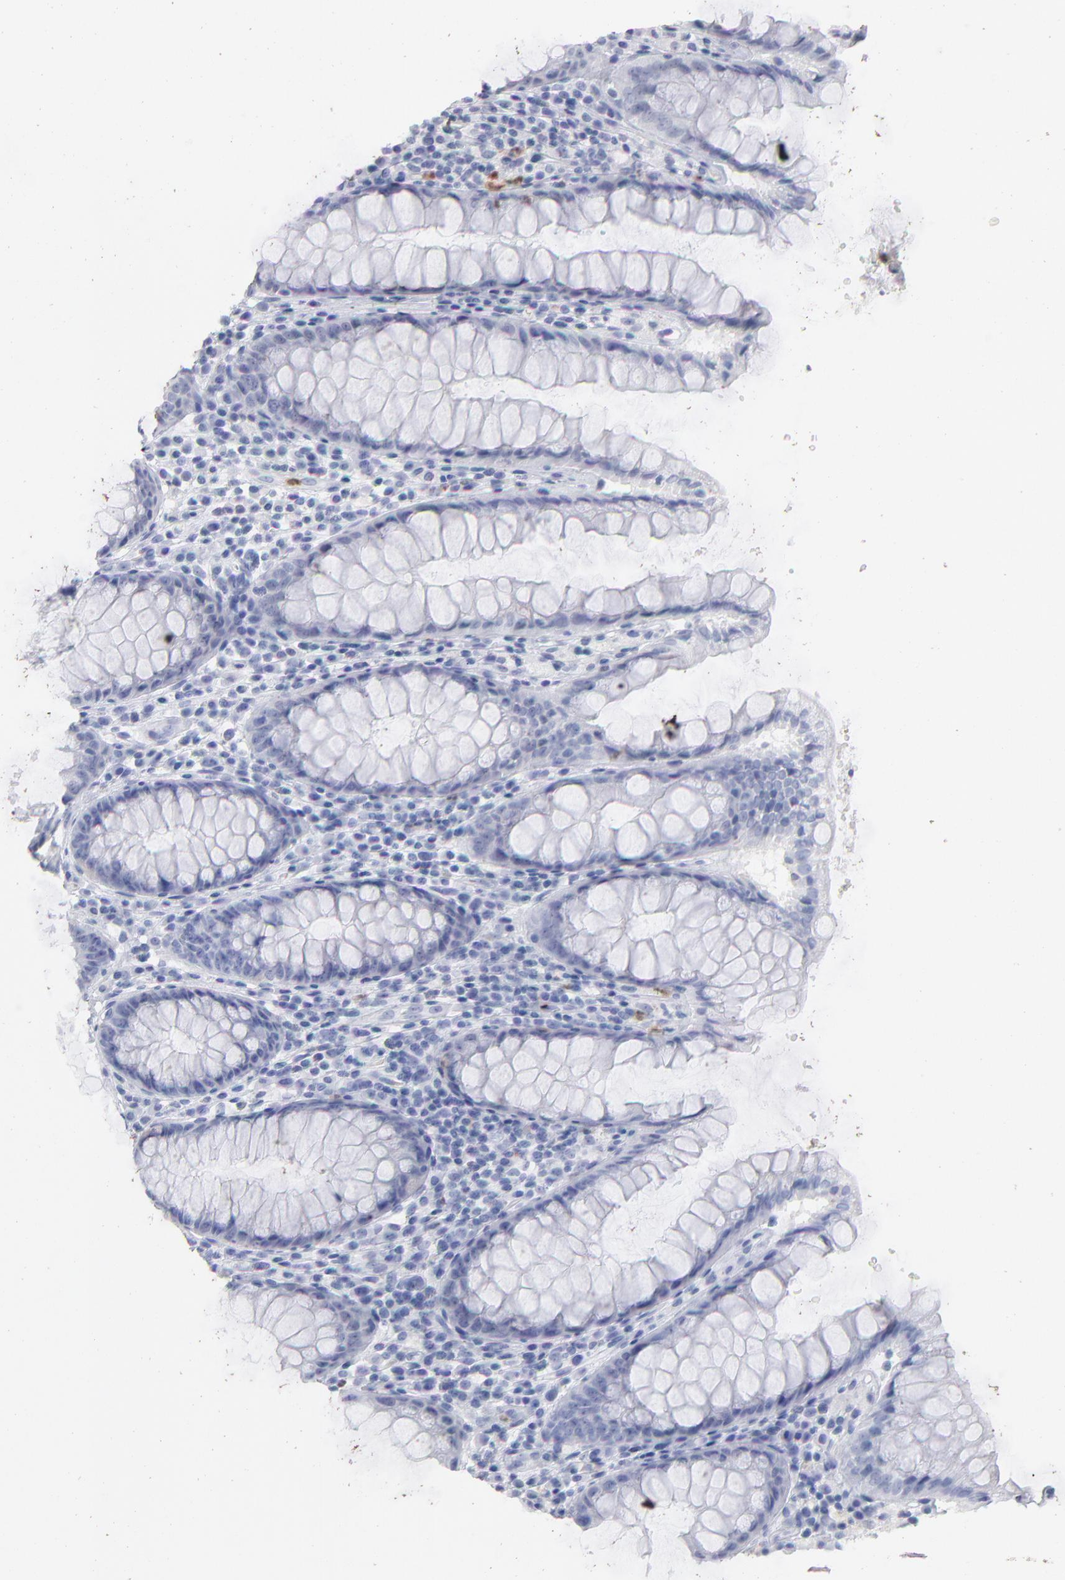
{"staining": {"intensity": "negative", "quantity": "none", "location": "none"}, "tissue": "colon", "cell_type": "Endothelial cells", "image_type": "normal", "snomed": [{"axis": "morphology", "description": "Normal tissue, NOS"}, {"axis": "topography", "description": "Colon"}], "caption": "IHC image of benign colon stained for a protein (brown), which reveals no positivity in endothelial cells. (DAB (3,3'-diaminobenzidine) immunohistochemistry (IHC) visualized using brightfield microscopy, high magnification).", "gene": "ARG1", "patient": {"sex": "female", "age": 46}}